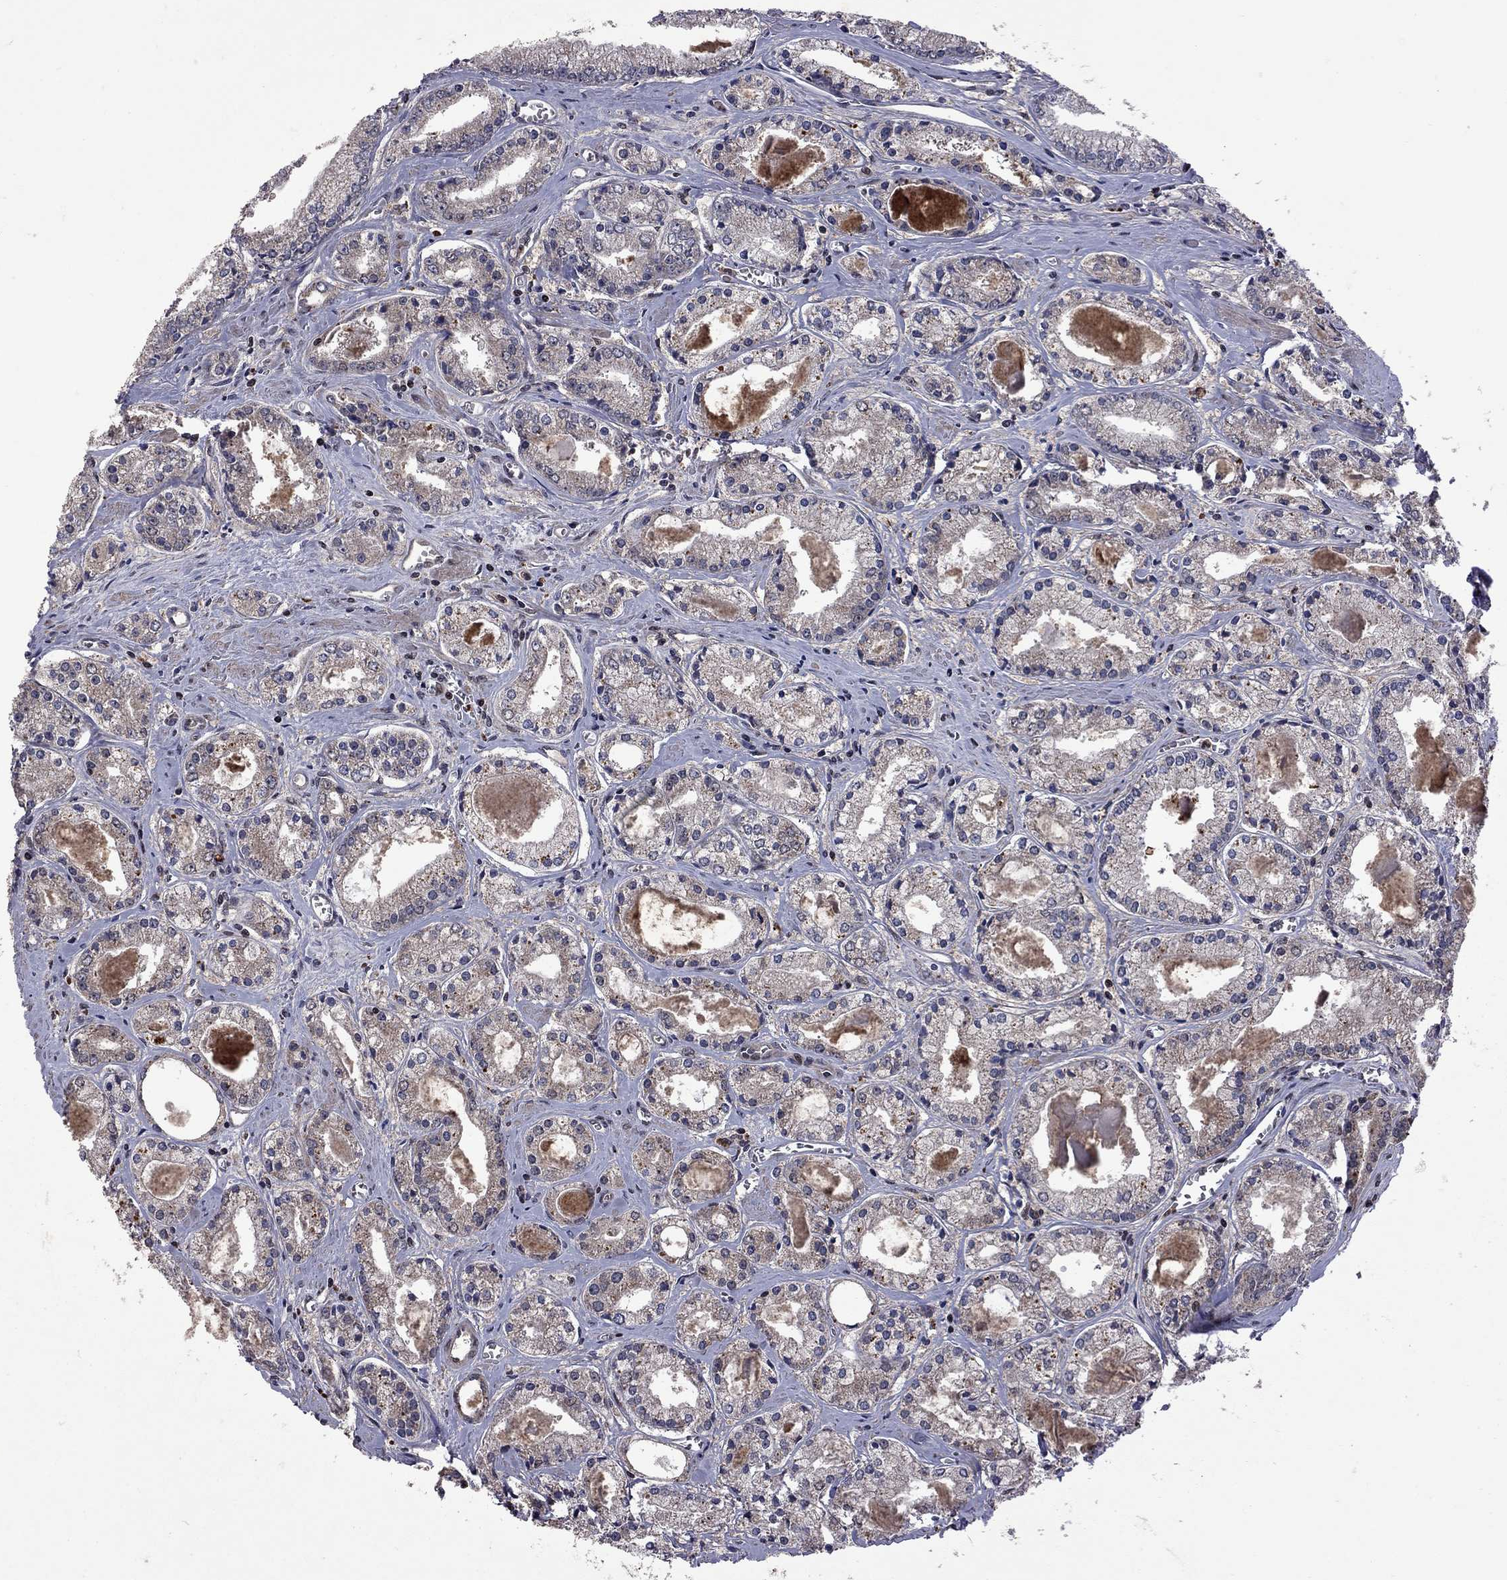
{"staining": {"intensity": "weak", "quantity": "<25%", "location": "cytoplasmic/membranous"}, "tissue": "prostate cancer", "cell_type": "Tumor cells", "image_type": "cancer", "snomed": [{"axis": "morphology", "description": "Adenocarcinoma, NOS"}, {"axis": "topography", "description": "Prostate"}], "caption": "Tumor cells show no significant protein positivity in prostate cancer (adenocarcinoma).", "gene": "IPP", "patient": {"sex": "male", "age": 72}}